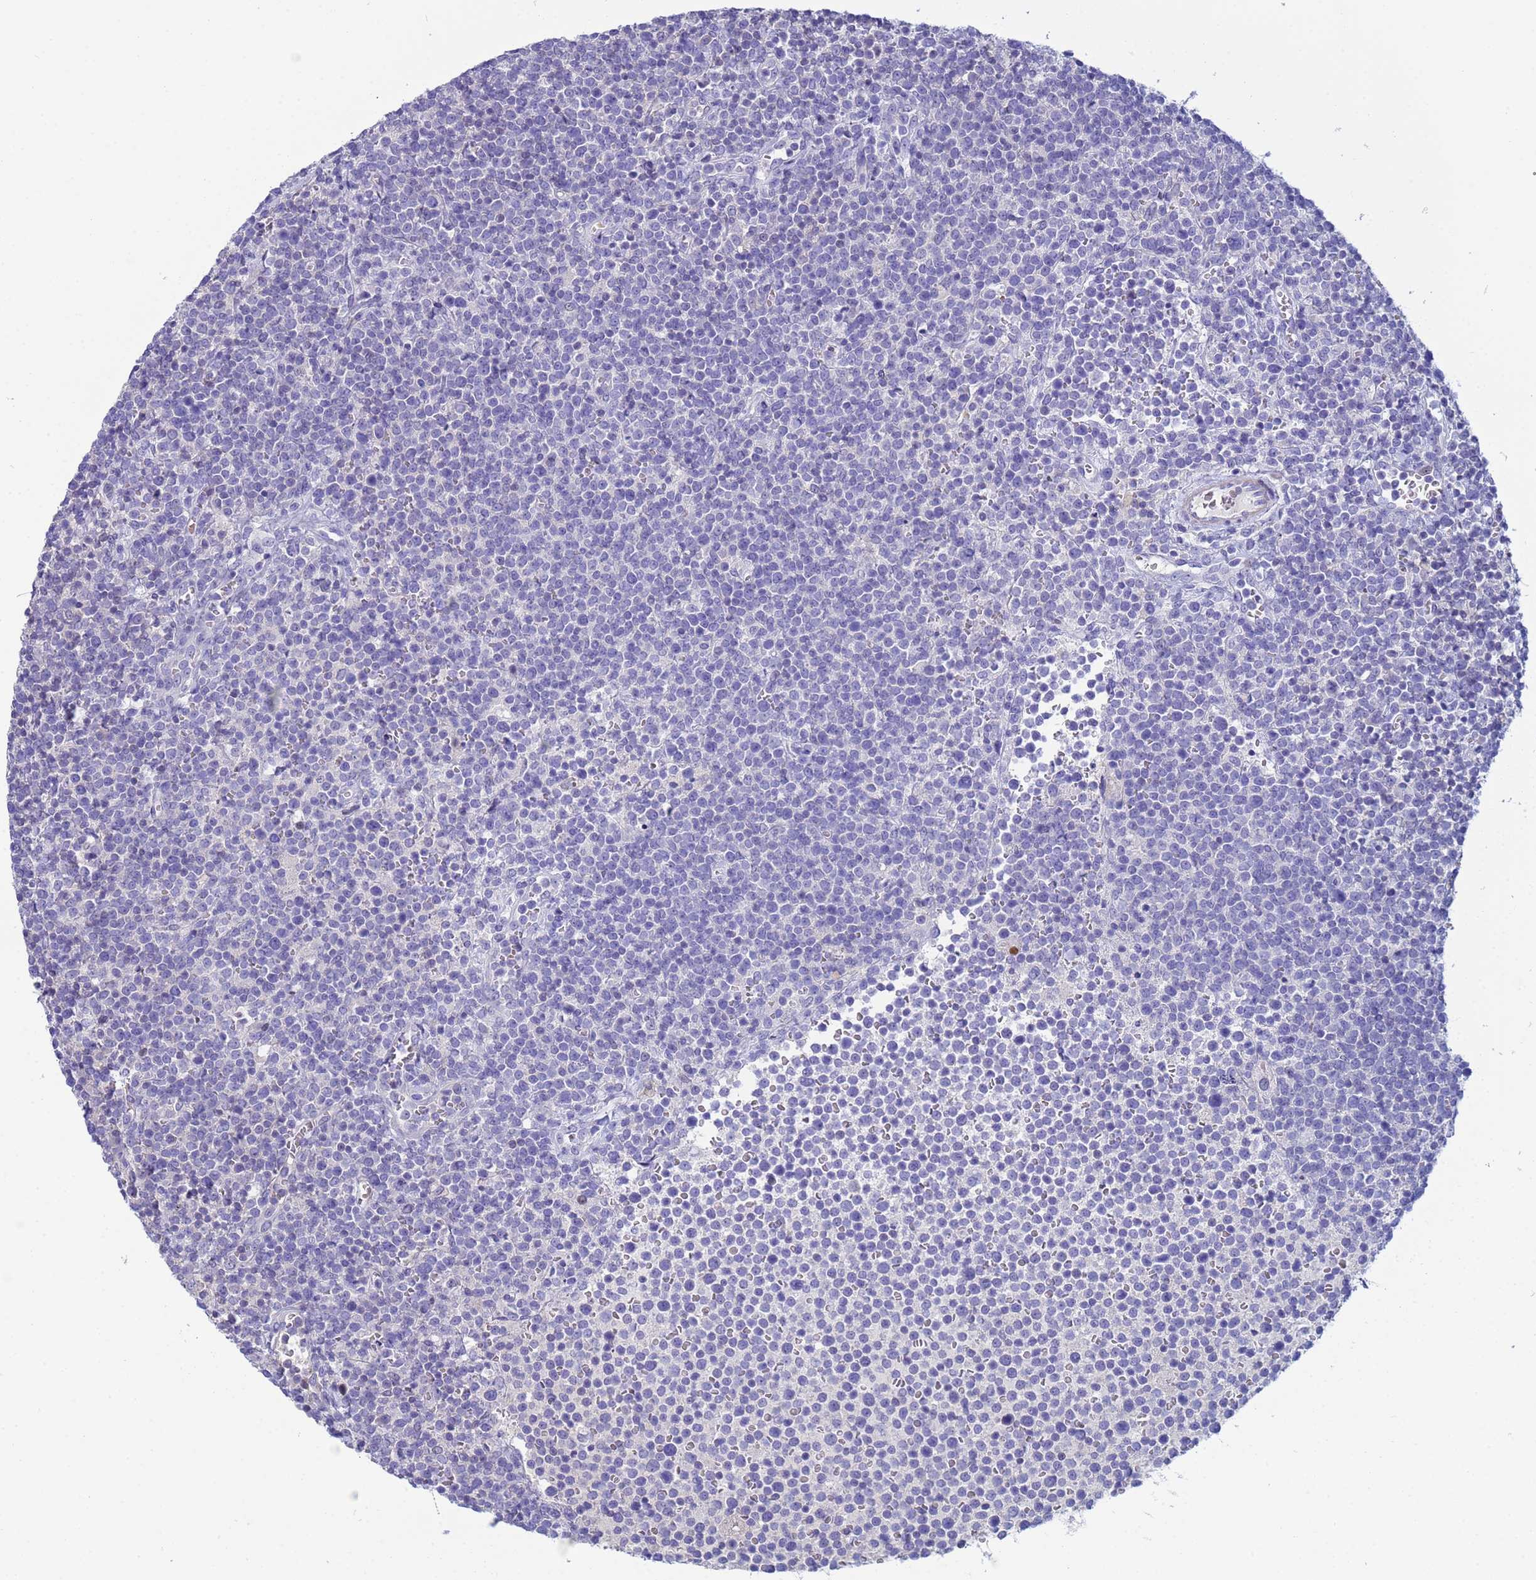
{"staining": {"intensity": "negative", "quantity": "none", "location": "none"}, "tissue": "lymphoma", "cell_type": "Tumor cells", "image_type": "cancer", "snomed": [{"axis": "morphology", "description": "Malignant lymphoma, non-Hodgkin's type, High grade"}, {"axis": "topography", "description": "Lymph node"}], "caption": "An IHC image of malignant lymphoma, non-Hodgkin's type (high-grade) is shown. There is no staining in tumor cells of malignant lymphoma, non-Hodgkin's type (high-grade). (Brightfield microscopy of DAB (3,3'-diaminobenzidine) immunohistochemistry (IHC) at high magnification).", "gene": "PPP6R1", "patient": {"sex": "male", "age": 61}}